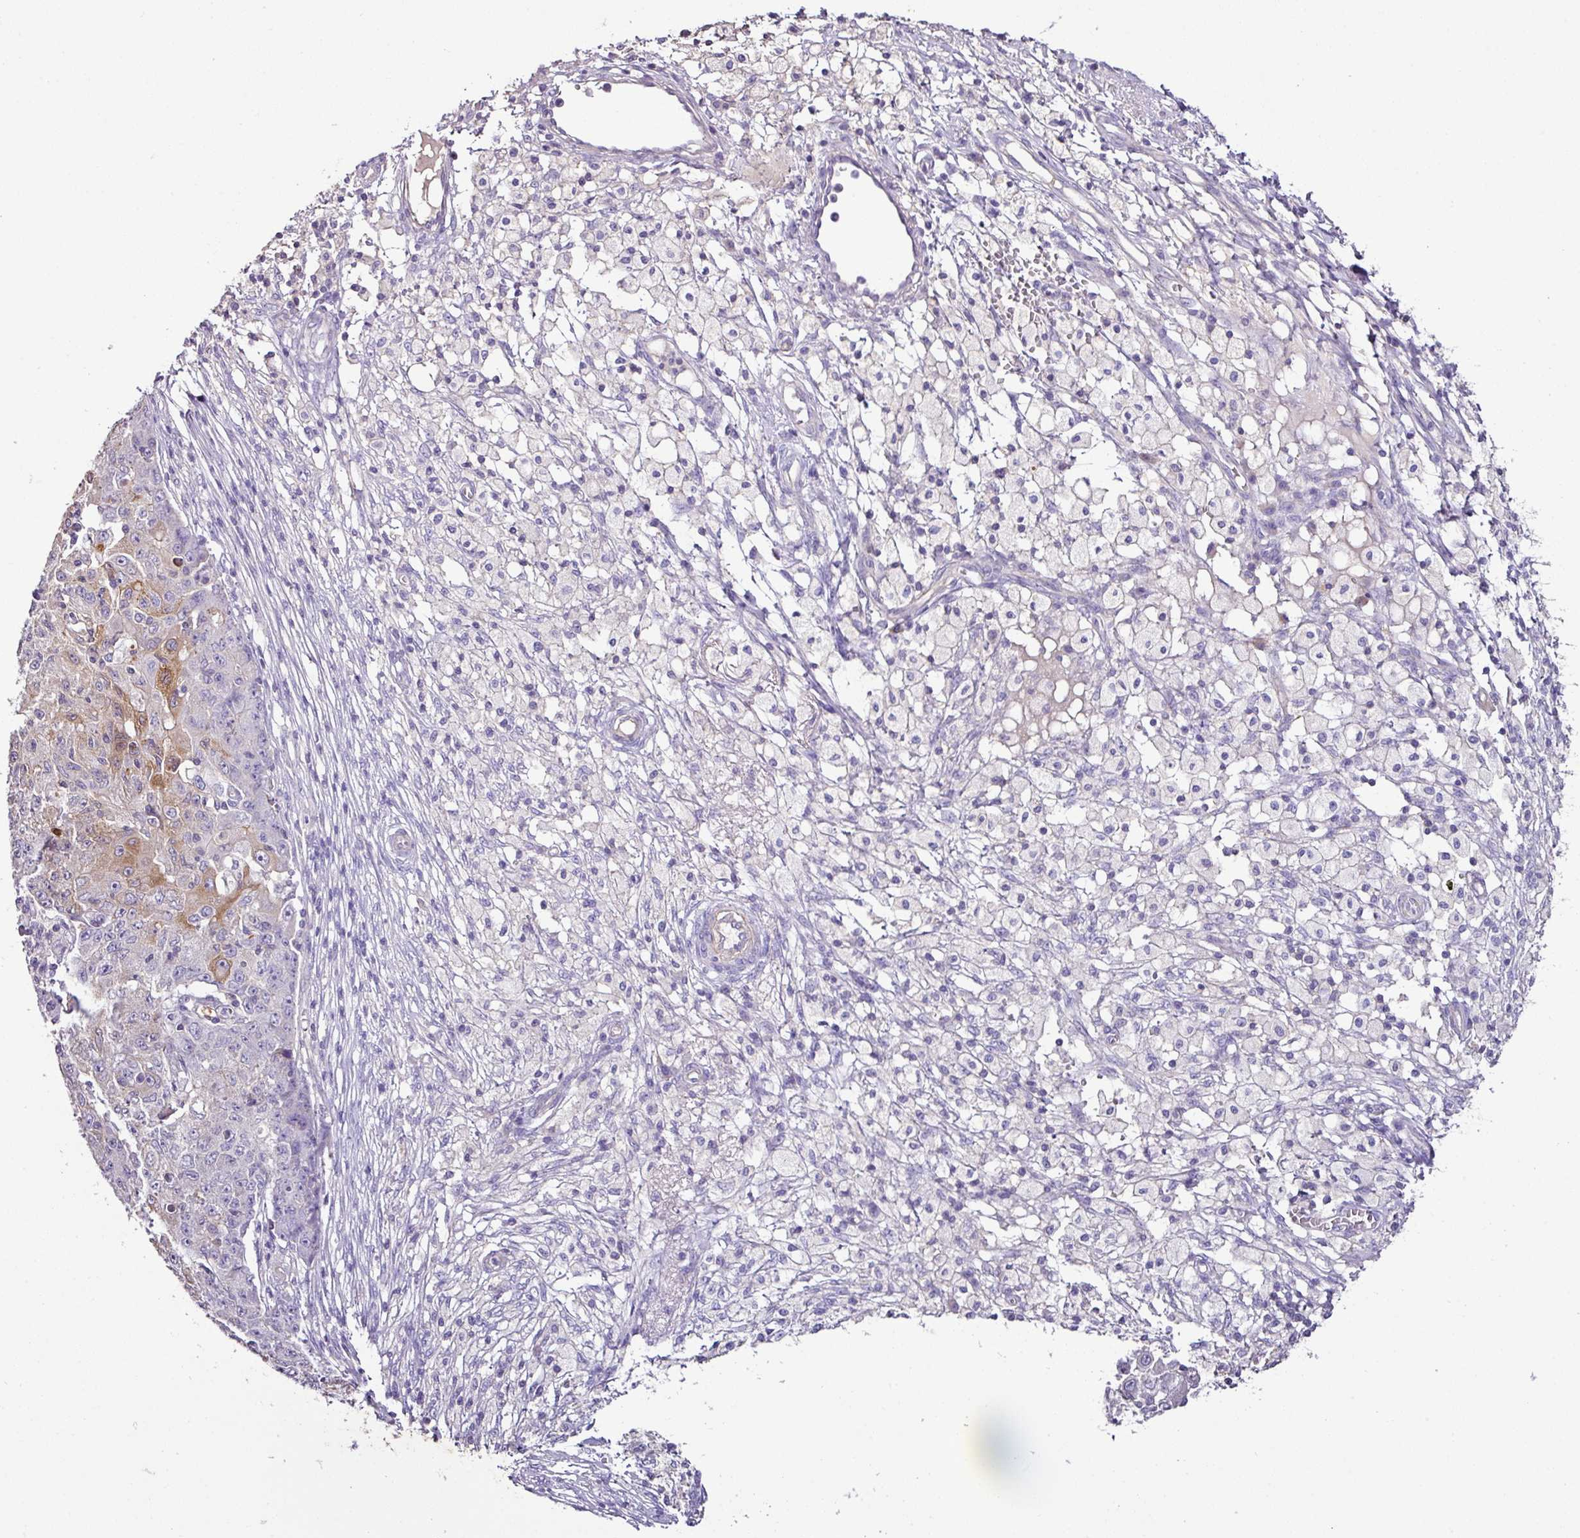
{"staining": {"intensity": "strong", "quantity": "<25%", "location": "cytoplasmic/membranous"}, "tissue": "ovarian cancer", "cell_type": "Tumor cells", "image_type": "cancer", "snomed": [{"axis": "morphology", "description": "Carcinoma, endometroid"}, {"axis": "topography", "description": "Ovary"}], "caption": "A brown stain labels strong cytoplasmic/membranous positivity of a protein in human endometroid carcinoma (ovarian) tumor cells.", "gene": "AGR3", "patient": {"sex": "female", "age": 42}}